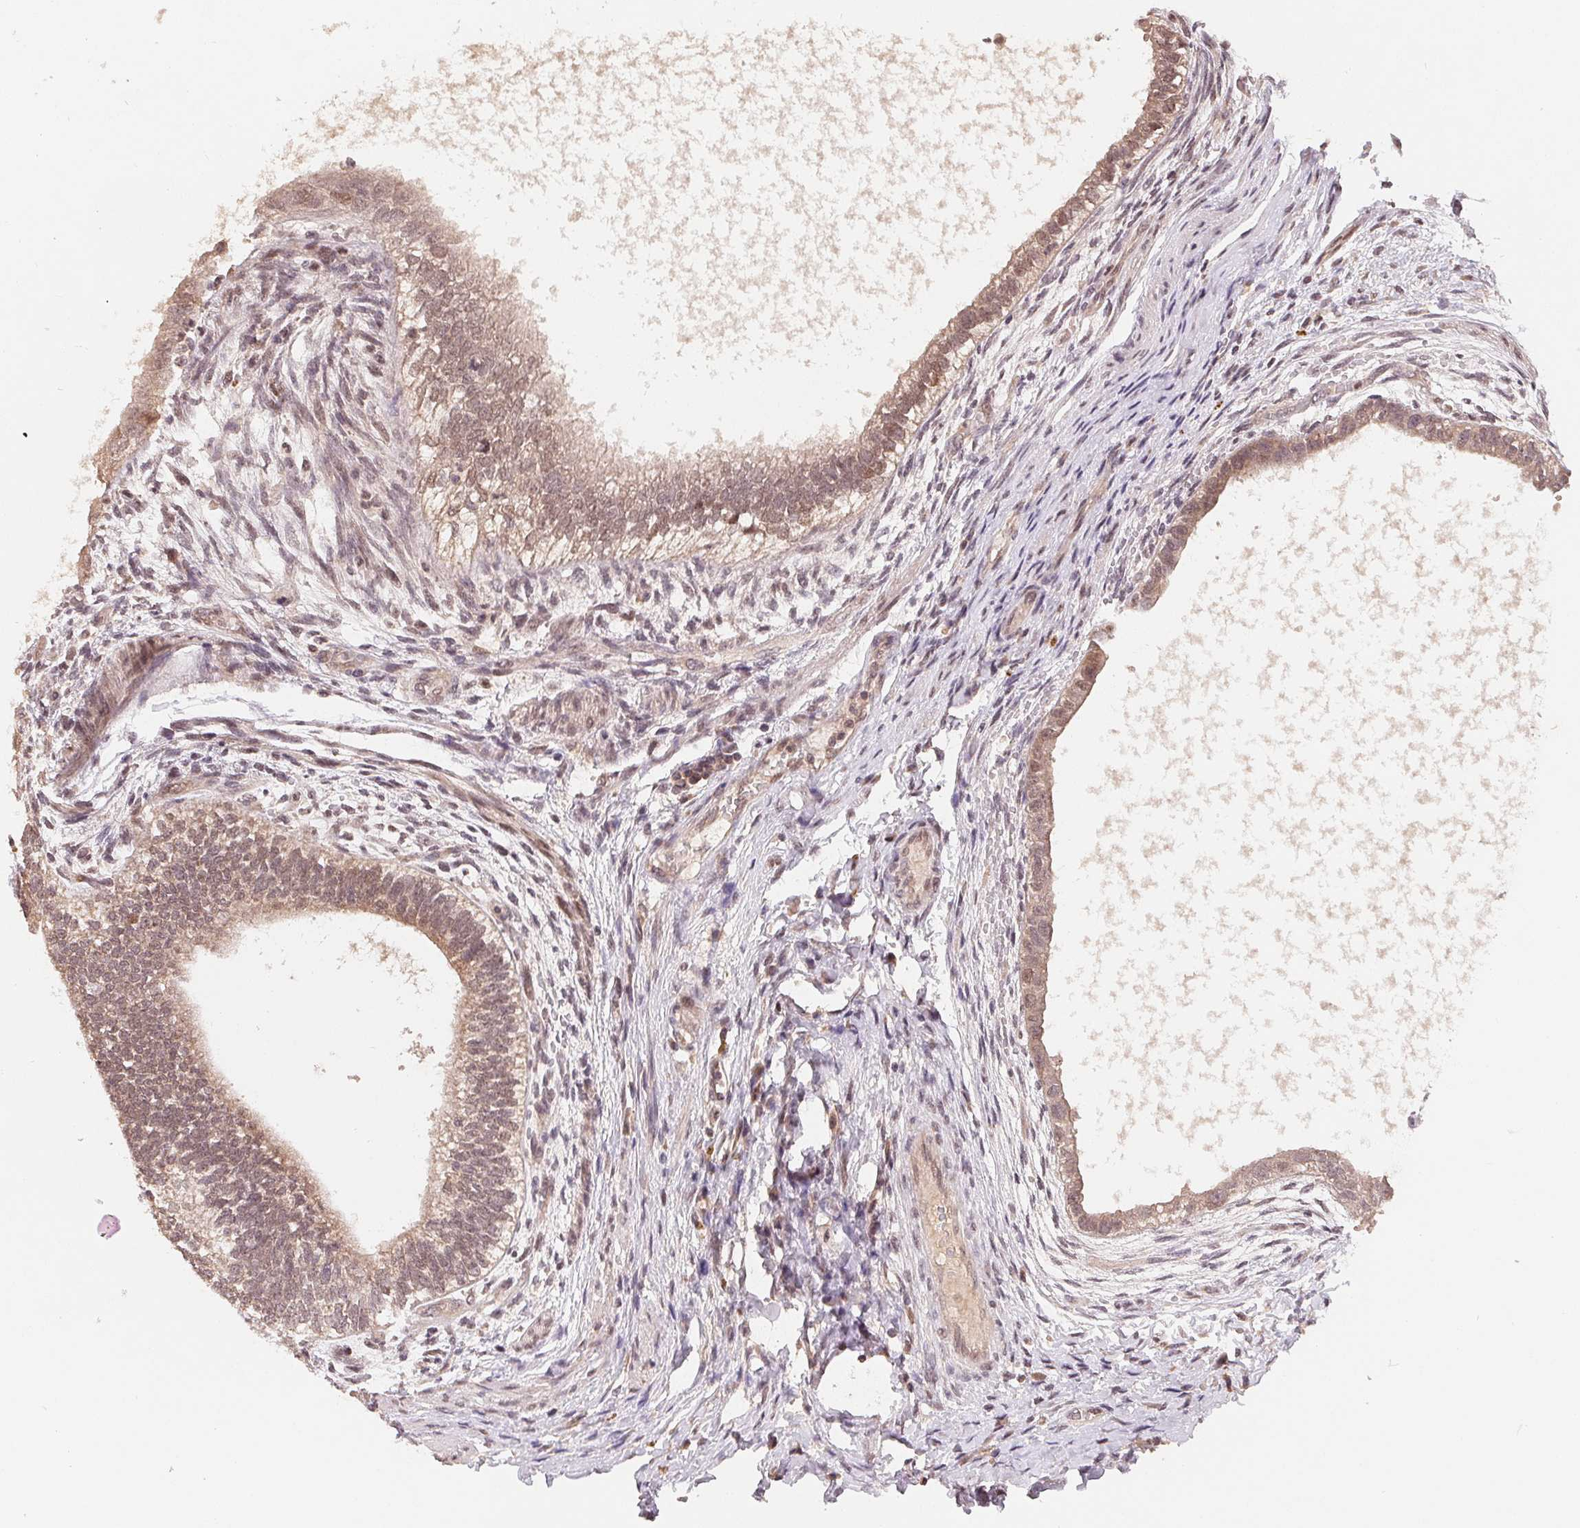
{"staining": {"intensity": "weak", "quantity": "25%-75%", "location": "cytoplasmic/membranous,nuclear"}, "tissue": "testis cancer", "cell_type": "Tumor cells", "image_type": "cancer", "snomed": [{"axis": "morphology", "description": "Carcinoma, Embryonal, NOS"}, {"axis": "topography", "description": "Testis"}], "caption": "Immunohistochemical staining of human embryonal carcinoma (testis) demonstrates low levels of weak cytoplasmic/membranous and nuclear protein positivity in approximately 25%-75% of tumor cells. Nuclei are stained in blue.", "gene": "HMGN3", "patient": {"sex": "male", "age": 26}}